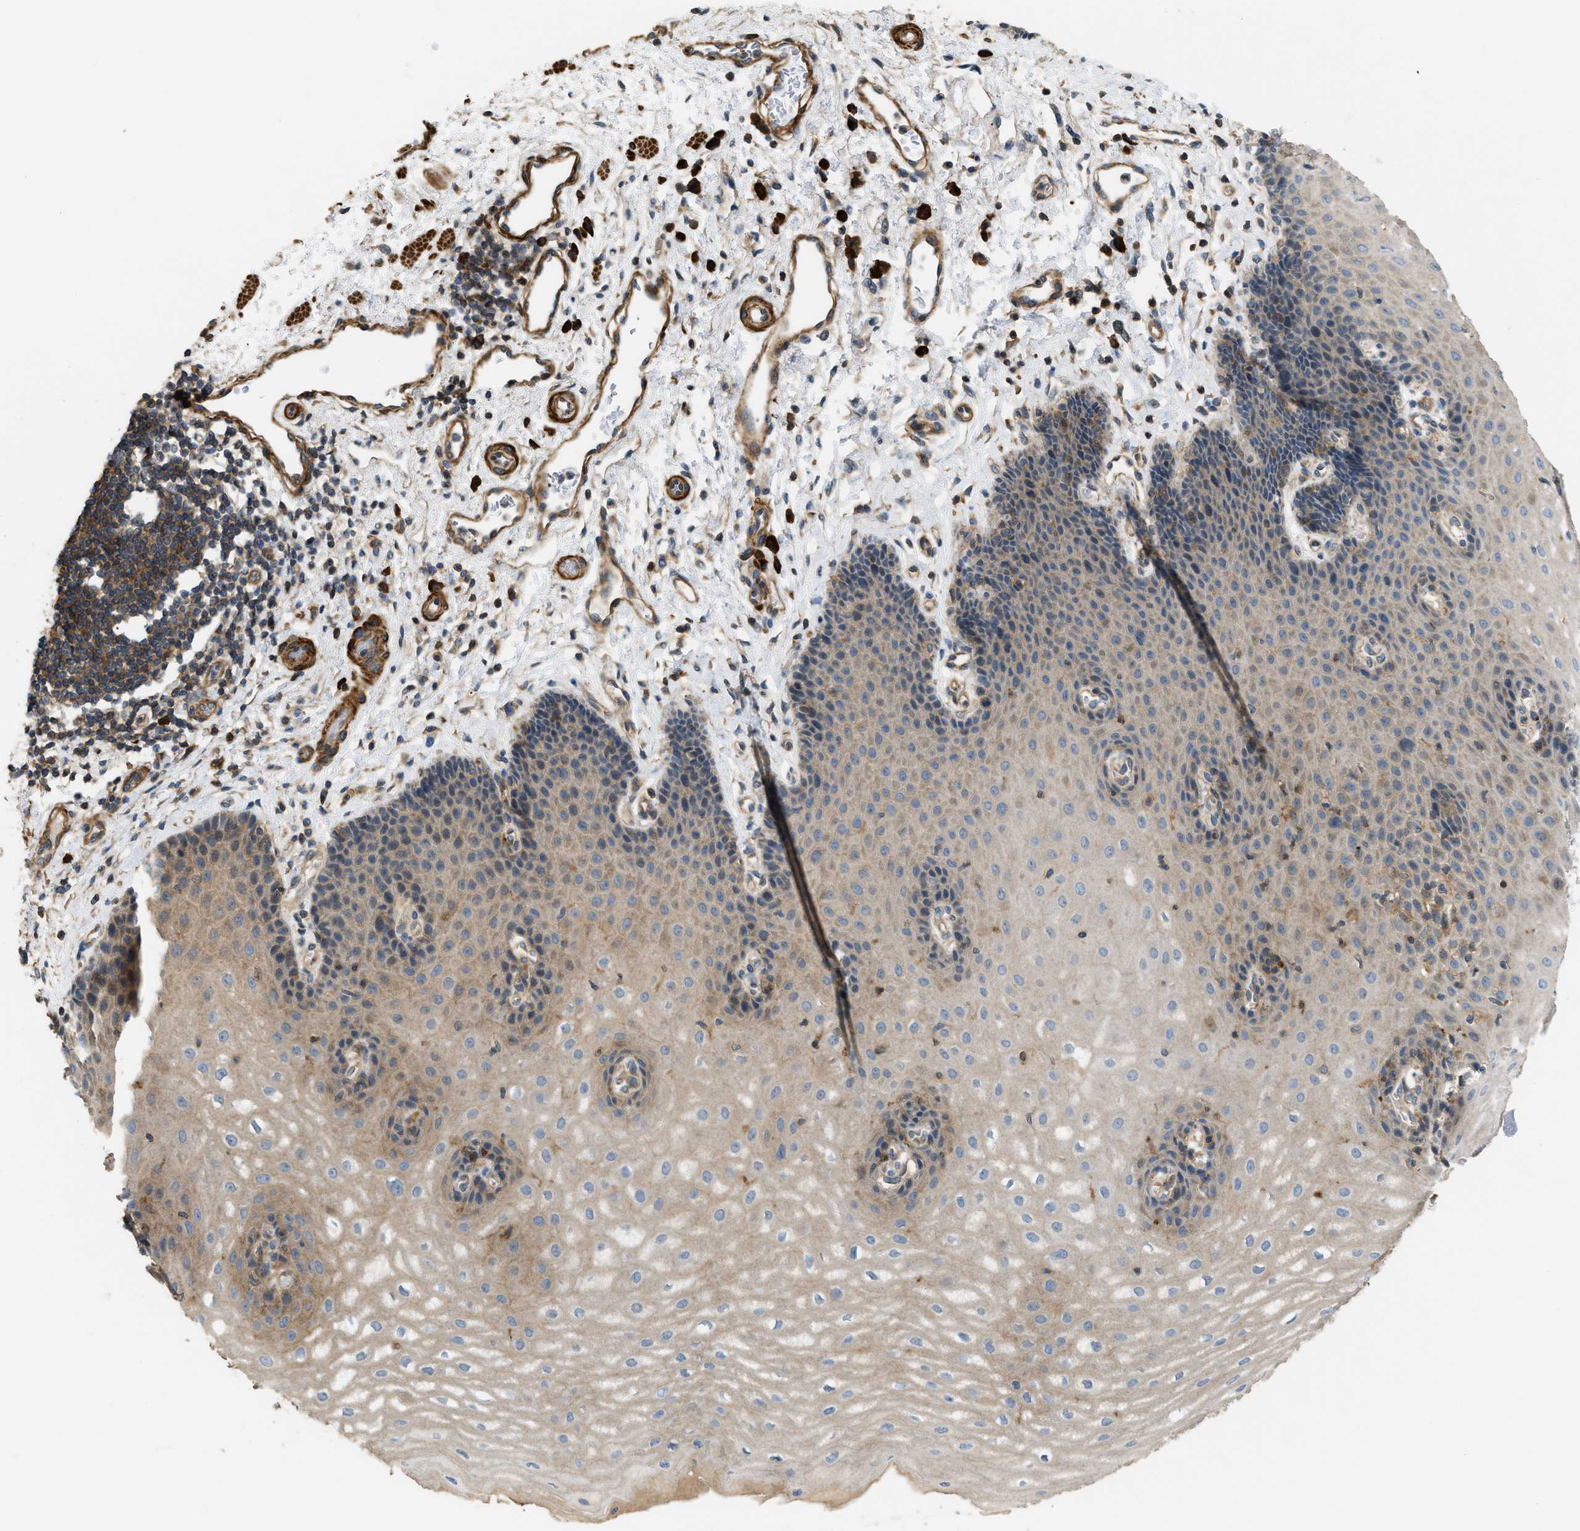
{"staining": {"intensity": "moderate", "quantity": "25%-75%", "location": "cytoplasmic/membranous"}, "tissue": "esophagus", "cell_type": "Squamous epithelial cells", "image_type": "normal", "snomed": [{"axis": "morphology", "description": "Normal tissue, NOS"}, {"axis": "topography", "description": "Esophagus"}], "caption": "High-magnification brightfield microscopy of unremarkable esophagus stained with DAB (brown) and counterstained with hematoxylin (blue). squamous epithelial cells exhibit moderate cytoplasmic/membranous staining is identified in about25%-75% of cells. (brown staining indicates protein expression, while blue staining denotes nuclei).", "gene": "BTN3A2", "patient": {"sex": "male", "age": 54}}